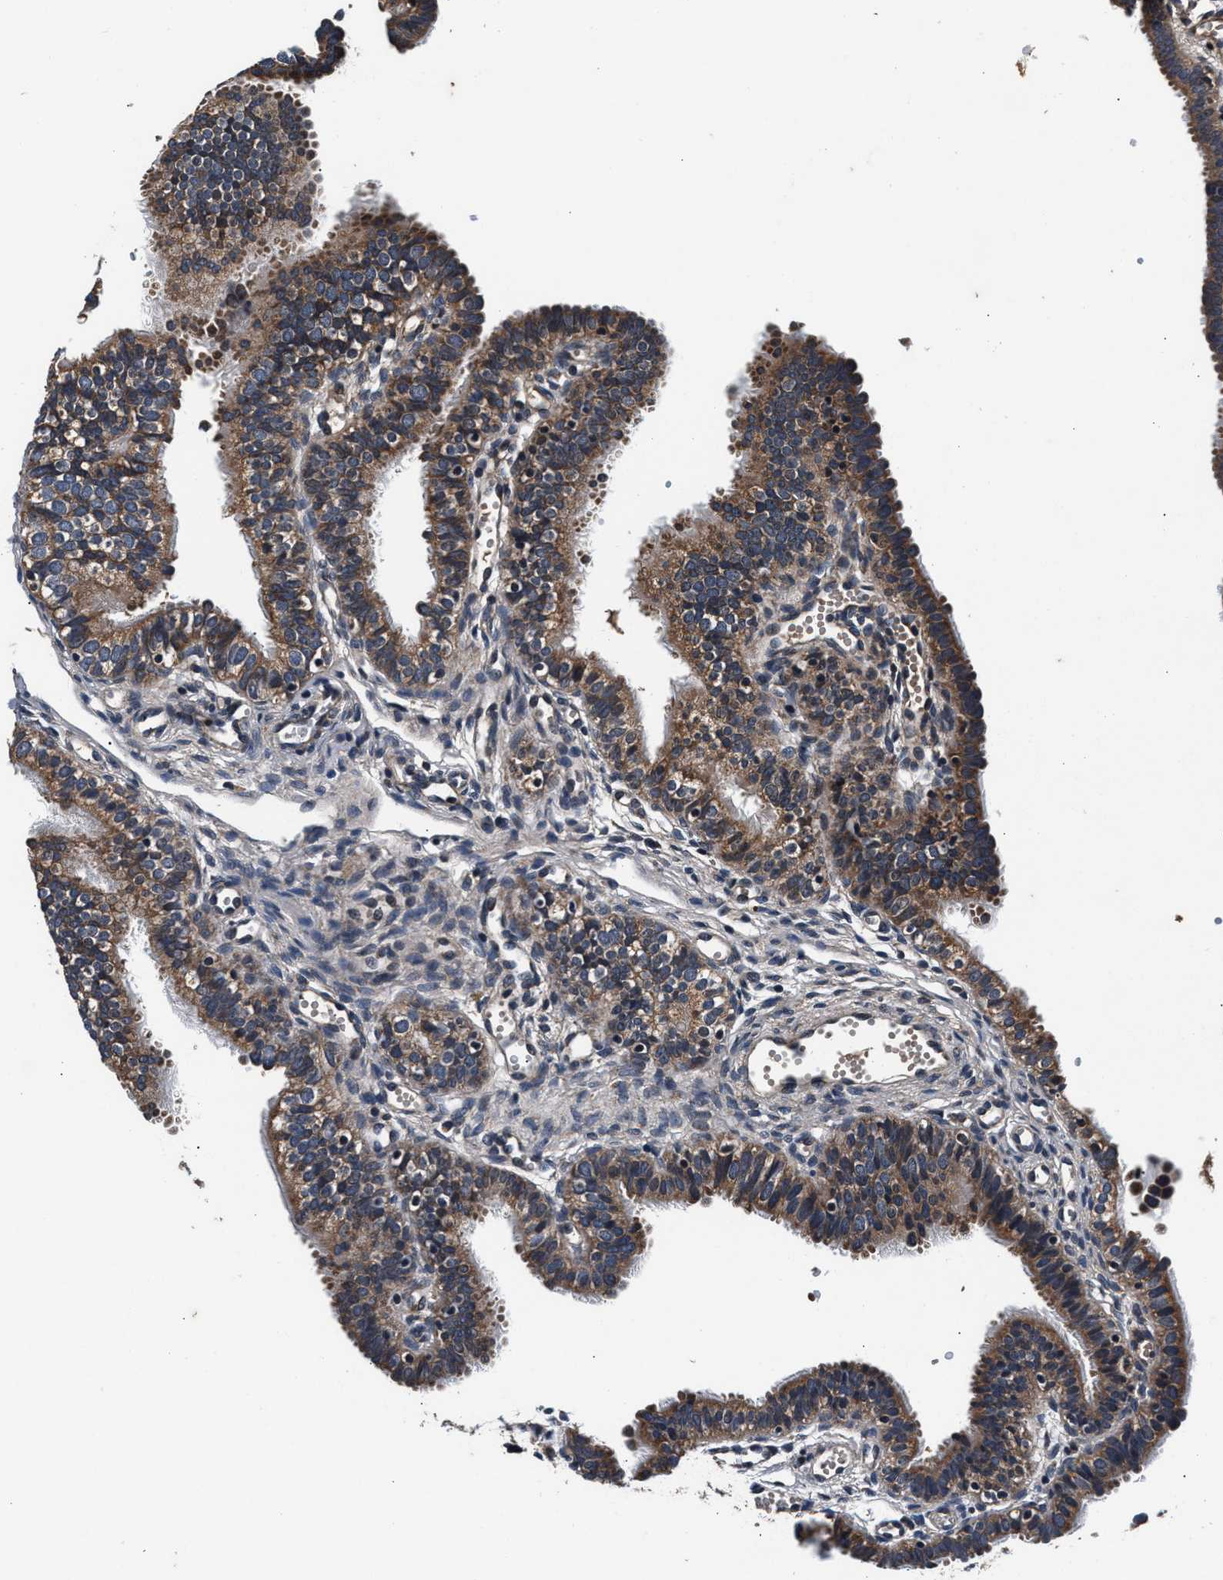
{"staining": {"intensity": "moderate", "quantity": ">75%", "location": "cytoplasmic/membranous"}, "tissue": "fallopian tube", "cell_type": "Glandular cells", "image_type": "normal", "snomed": [{"axis": "morphology", "description": "Normal tissue, NOS"}, {"axis": "topography", "description": "Fallopian tube"}, {"axis": "topography", "description": "Placenta"}], "caption": "Fallopian tube stained with DAB immunohistochemistry (IHC) exhibits medium levels of moderate cytoplasmic/membranous staining in about >75% of glandular cells.", "gene": "IMMT", "patient": {"sex": "female", "age": 34}}